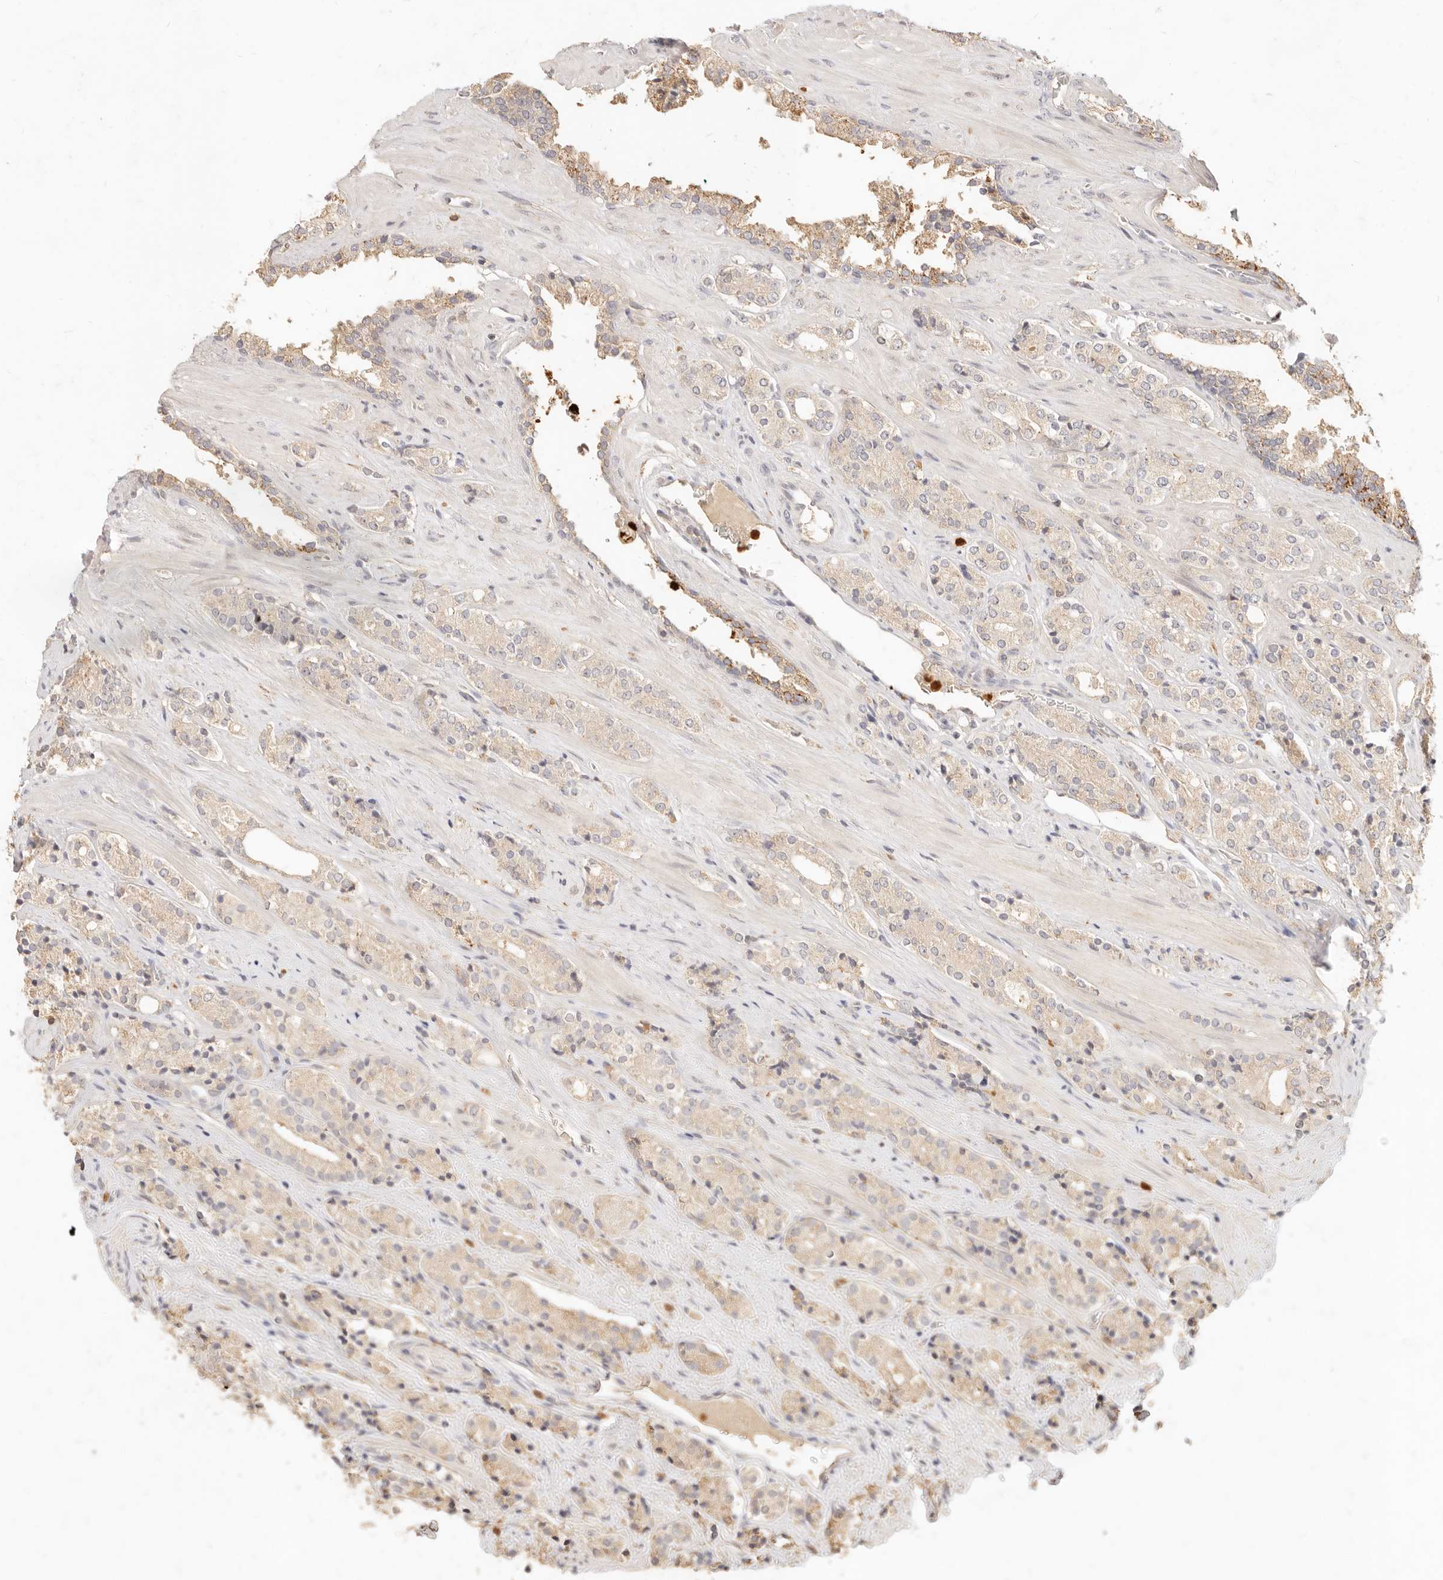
{"staining": {"intensity": "weak", "quantity": "25%-75%", "location": "cytoplasmic/membranous"}, "tissue": "prostate cancer", "cell_type": "Tumor cells", "image_type": "cancer", "snomed": [{"axis": "morphology", "description": "Adenocarcinoma, High grade"}, {"axis": "topography", "description": "Prostate"}], "caption": "Immunohistochemical staining of prostate high-grade adenocarcinoma reveals low levels of weak cytoplasmic/membranous protein expression in approximately 25%-75% of tumor cells.", "gene": "TMTC2", "patient": {"sex": "male", "age": 71}}